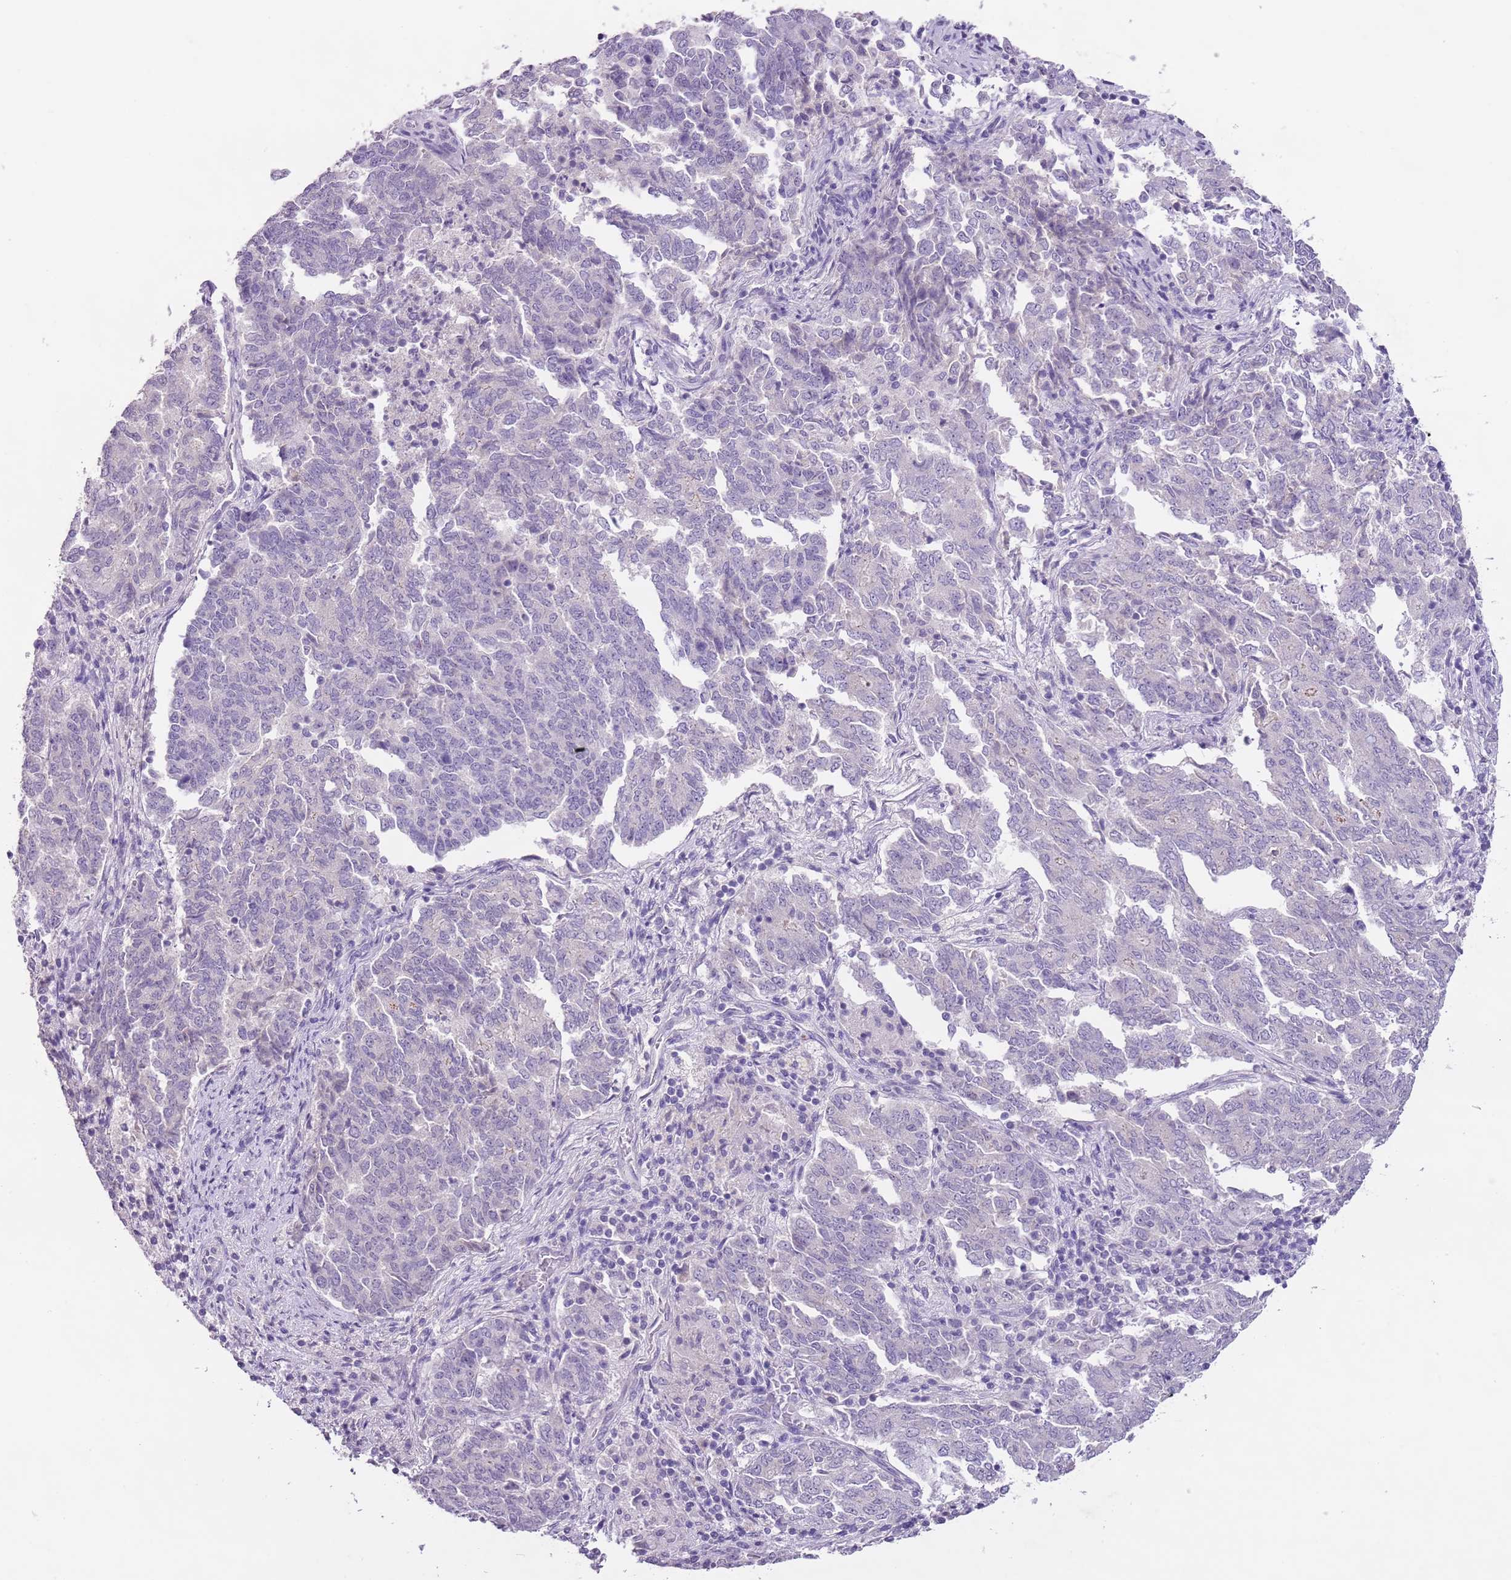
{"staining": {"intensity": "negative", "quantity": "none", "location": "none"}, "tissue": "endometrial cancer", "cell_type": "Tumor cells", "image_type": "cancer", "snomed": [{"axis": "morphology", "description": "Adenocarcinoma, NOS"}, {"axis": "topography", "description": "Endometrium"}], "caption": "The photomicrograph shows no staining of tumor cells in adenocarcinoma (endometrial). Brightfield microscopy of IHC stained with DAB (3,3'-diaminobenzidine) (brown) and hematoxylin (blue), captured at high magnification.", "gene": "SLC35E3", "patient": {"sex": "female", "age": 80}}